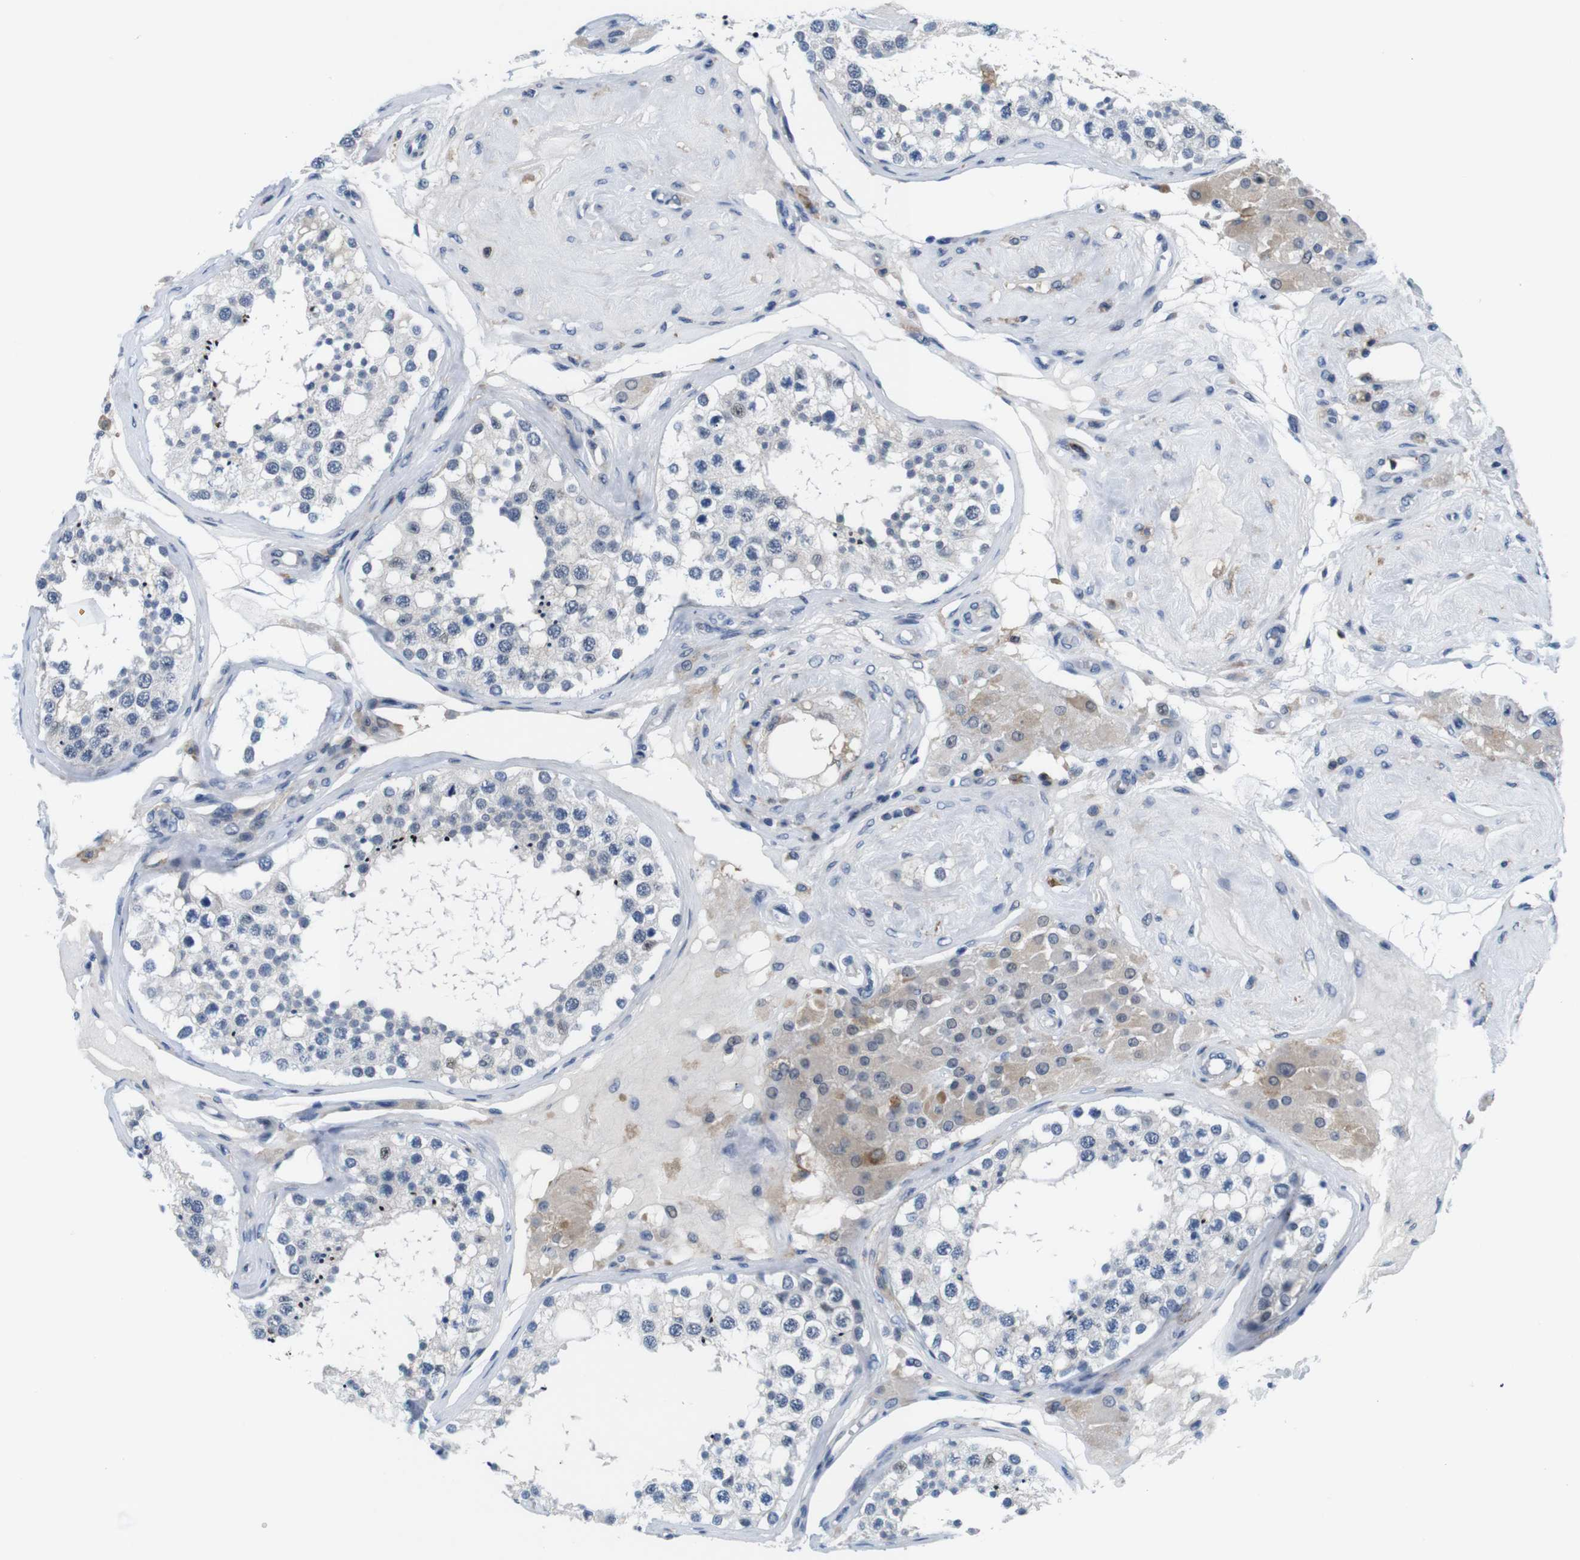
{"staining": {"intensity": "negative", "quantity": "none", "location": "none"}, "tissue": "testis", "cell_type": "Cells in seminiferous ducts", "image_type": "normal", "snomed": [{"axis": "morphology", "description": "Normal tissue, NOS"}, {"axis": "topography", "description": "Testis"}], "caption": "Cells in seminiferous ducts show no significant staining in benign testis. (DAB IHC visualized using brightfield microscopy, high magnification).", "gene": "CD300C", "patient": {"sex": "male", "age": 68}}